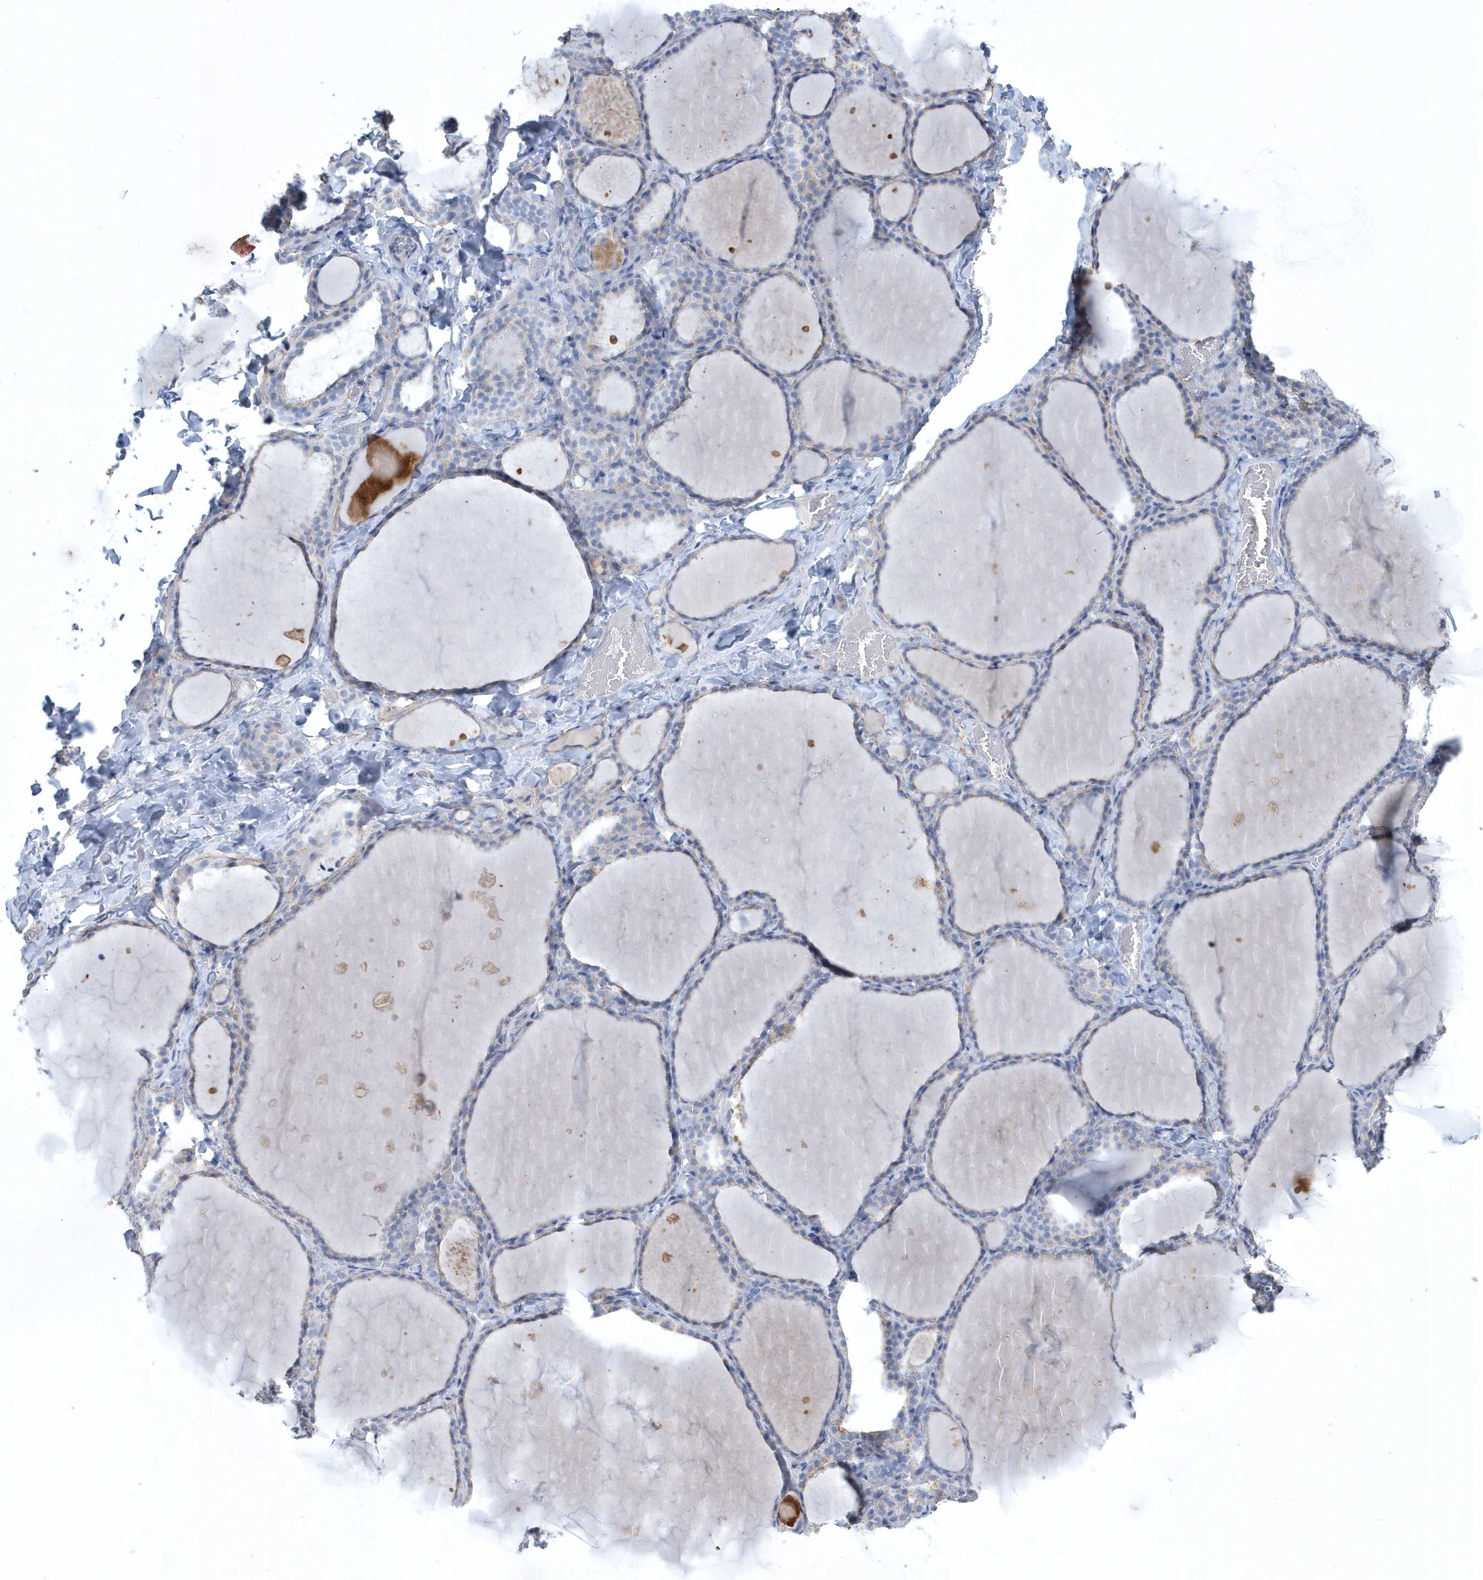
{"staining": {"intensity": "negative", "quantity": "none", "location": "none"}, "tissue": "thyroid gland", "cell_type": "Glandular cells", "image_type": "normal", "snomed": [{"axis": "morphology", "description": "Normal tissue, NOS"}, {"axis": "topography", "description": "Thyroid gland"}], "caption": "Immunohistochemical staining of normal human thyroid gland shows no significant staining in glandular cells.", "gene": "SPATA18", "patient": {"sex": "female", "age": 22}}